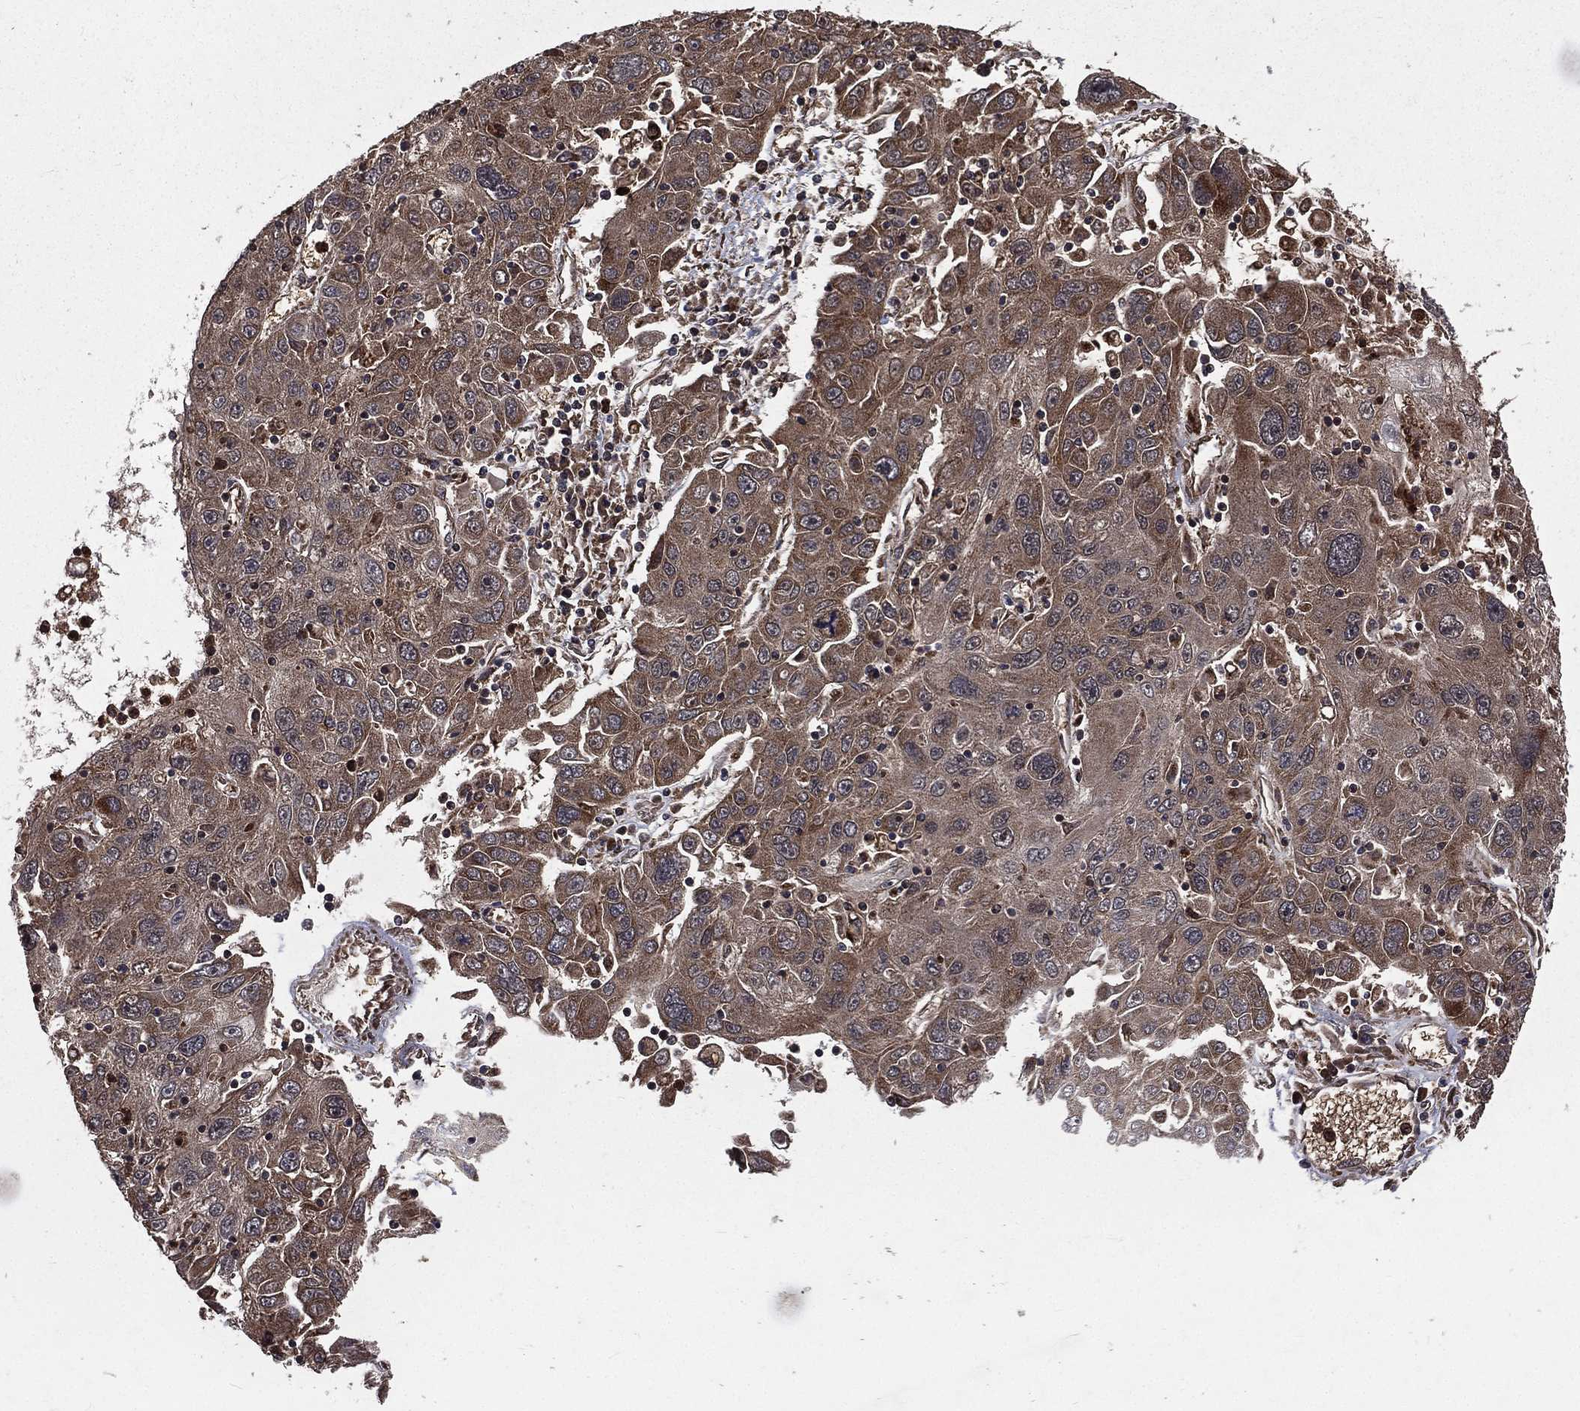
{"staining": {"intensity": "weak", "quantity": ">75%", "location": "cytoplasmic/membranous"}, "tissue": "stomach cancer", "cell_type": "Tumor cells", "image_type": "cancer", "snomed": [{"axis": "morphology", "description": "Adenocarcinoma, NOS"}, {"axis": "topography", "description": "Stomach"}], "caption": "Tumor cells reveal weak cytoplasmic/membranous staining in approximately >75% of cells in adenocarcinoma (stomach).", "gene": "LENG8", "patient": {"sex": "male", "age": 56}}